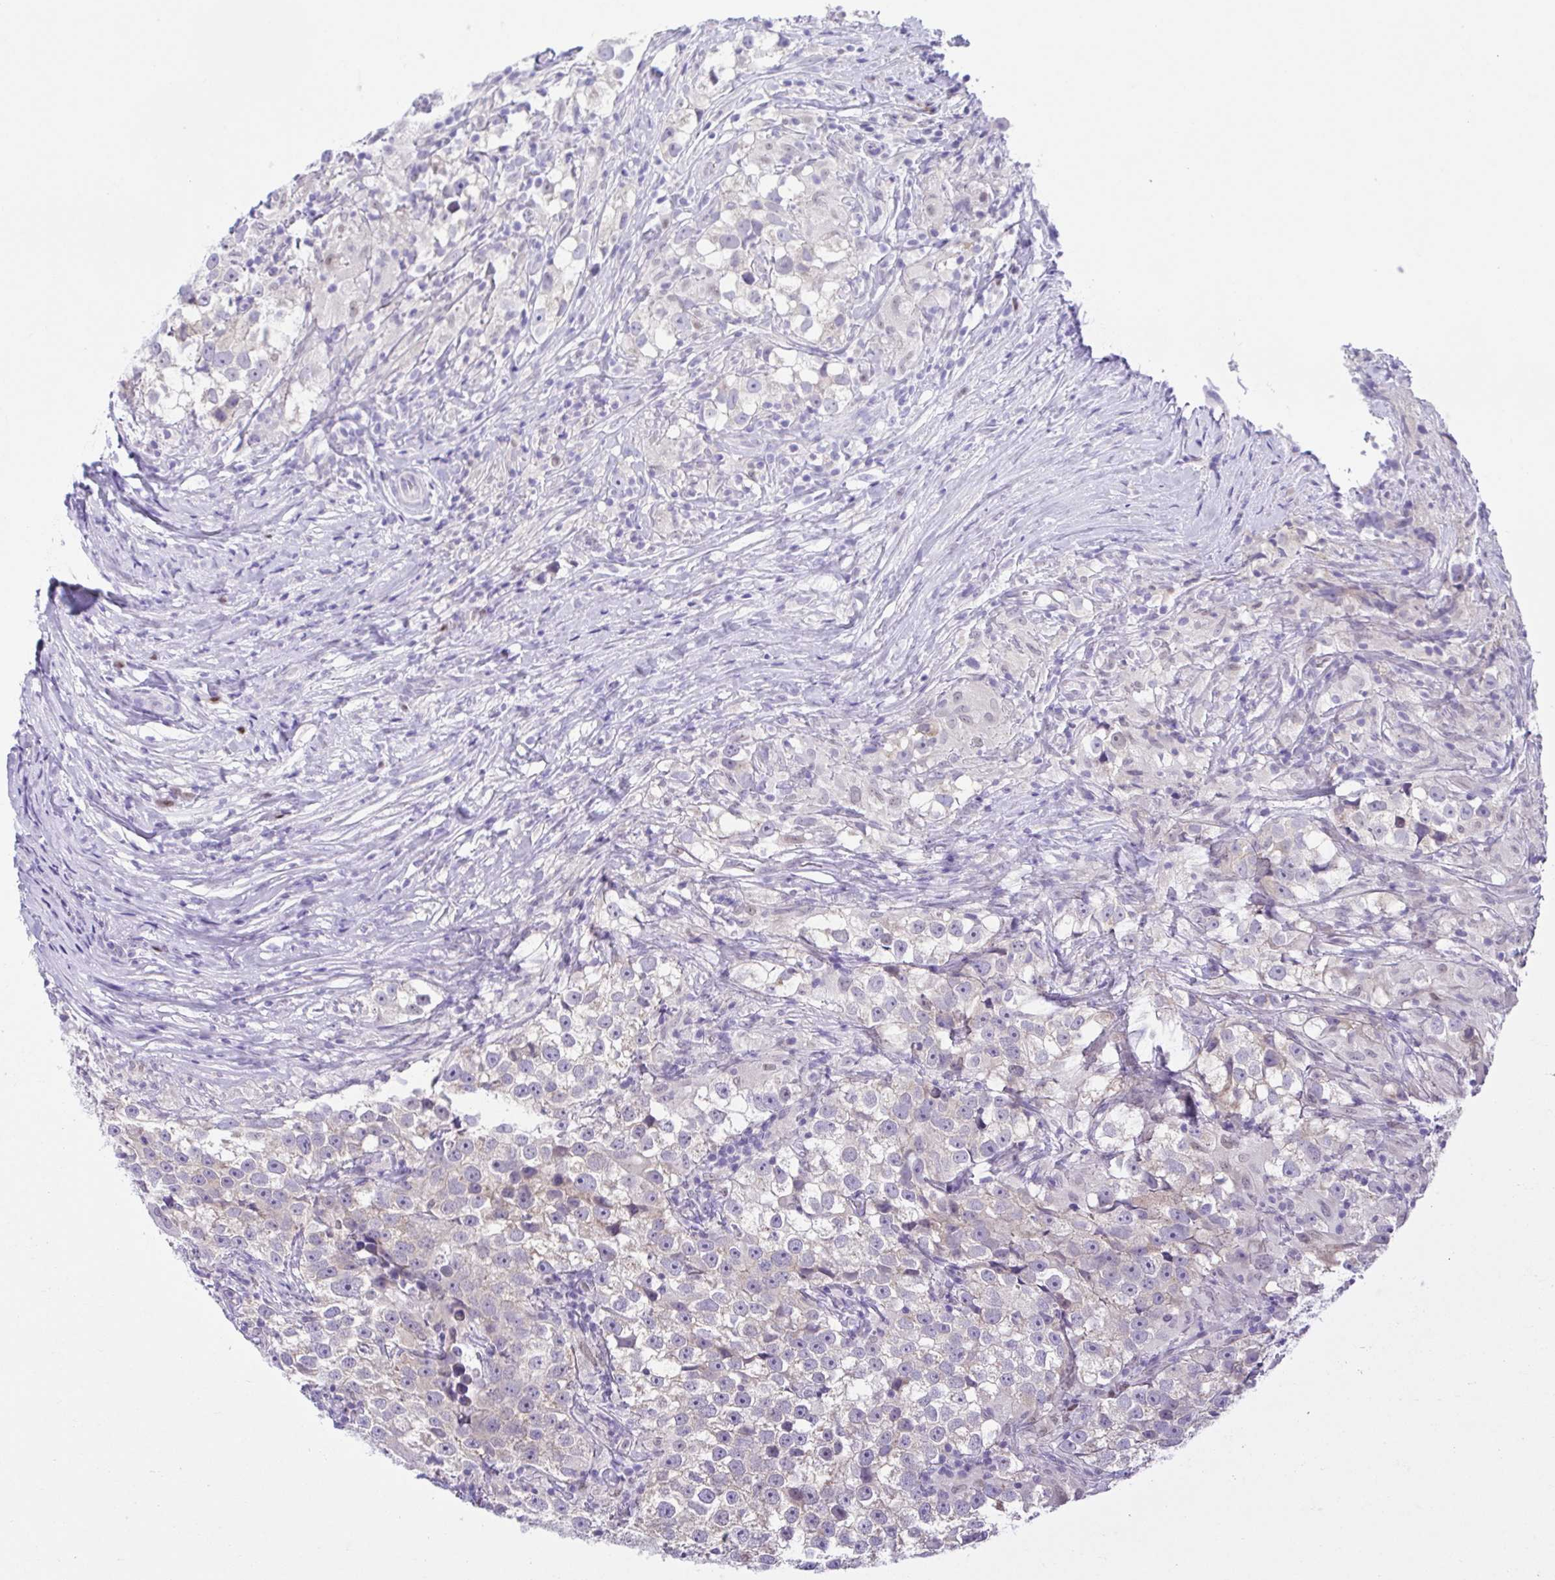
{"staining": {"intensity": "negative", "quantity": "none", "location": "none"}, "tissue": "testis cancer", "cell_type": "Tumor cells", "image_type": "cancer", "snomed": [{"axis": "morphology", "description": "Seminoma, NOS"}, {"axis": "topography", "description": "Testis"}], "caption": "The photomicrograph reveals no staining of tumor cells in testis cancer (seminoma).", "gene": "UBE2Q1", "patient": {"sex": "male", "age": 46}}